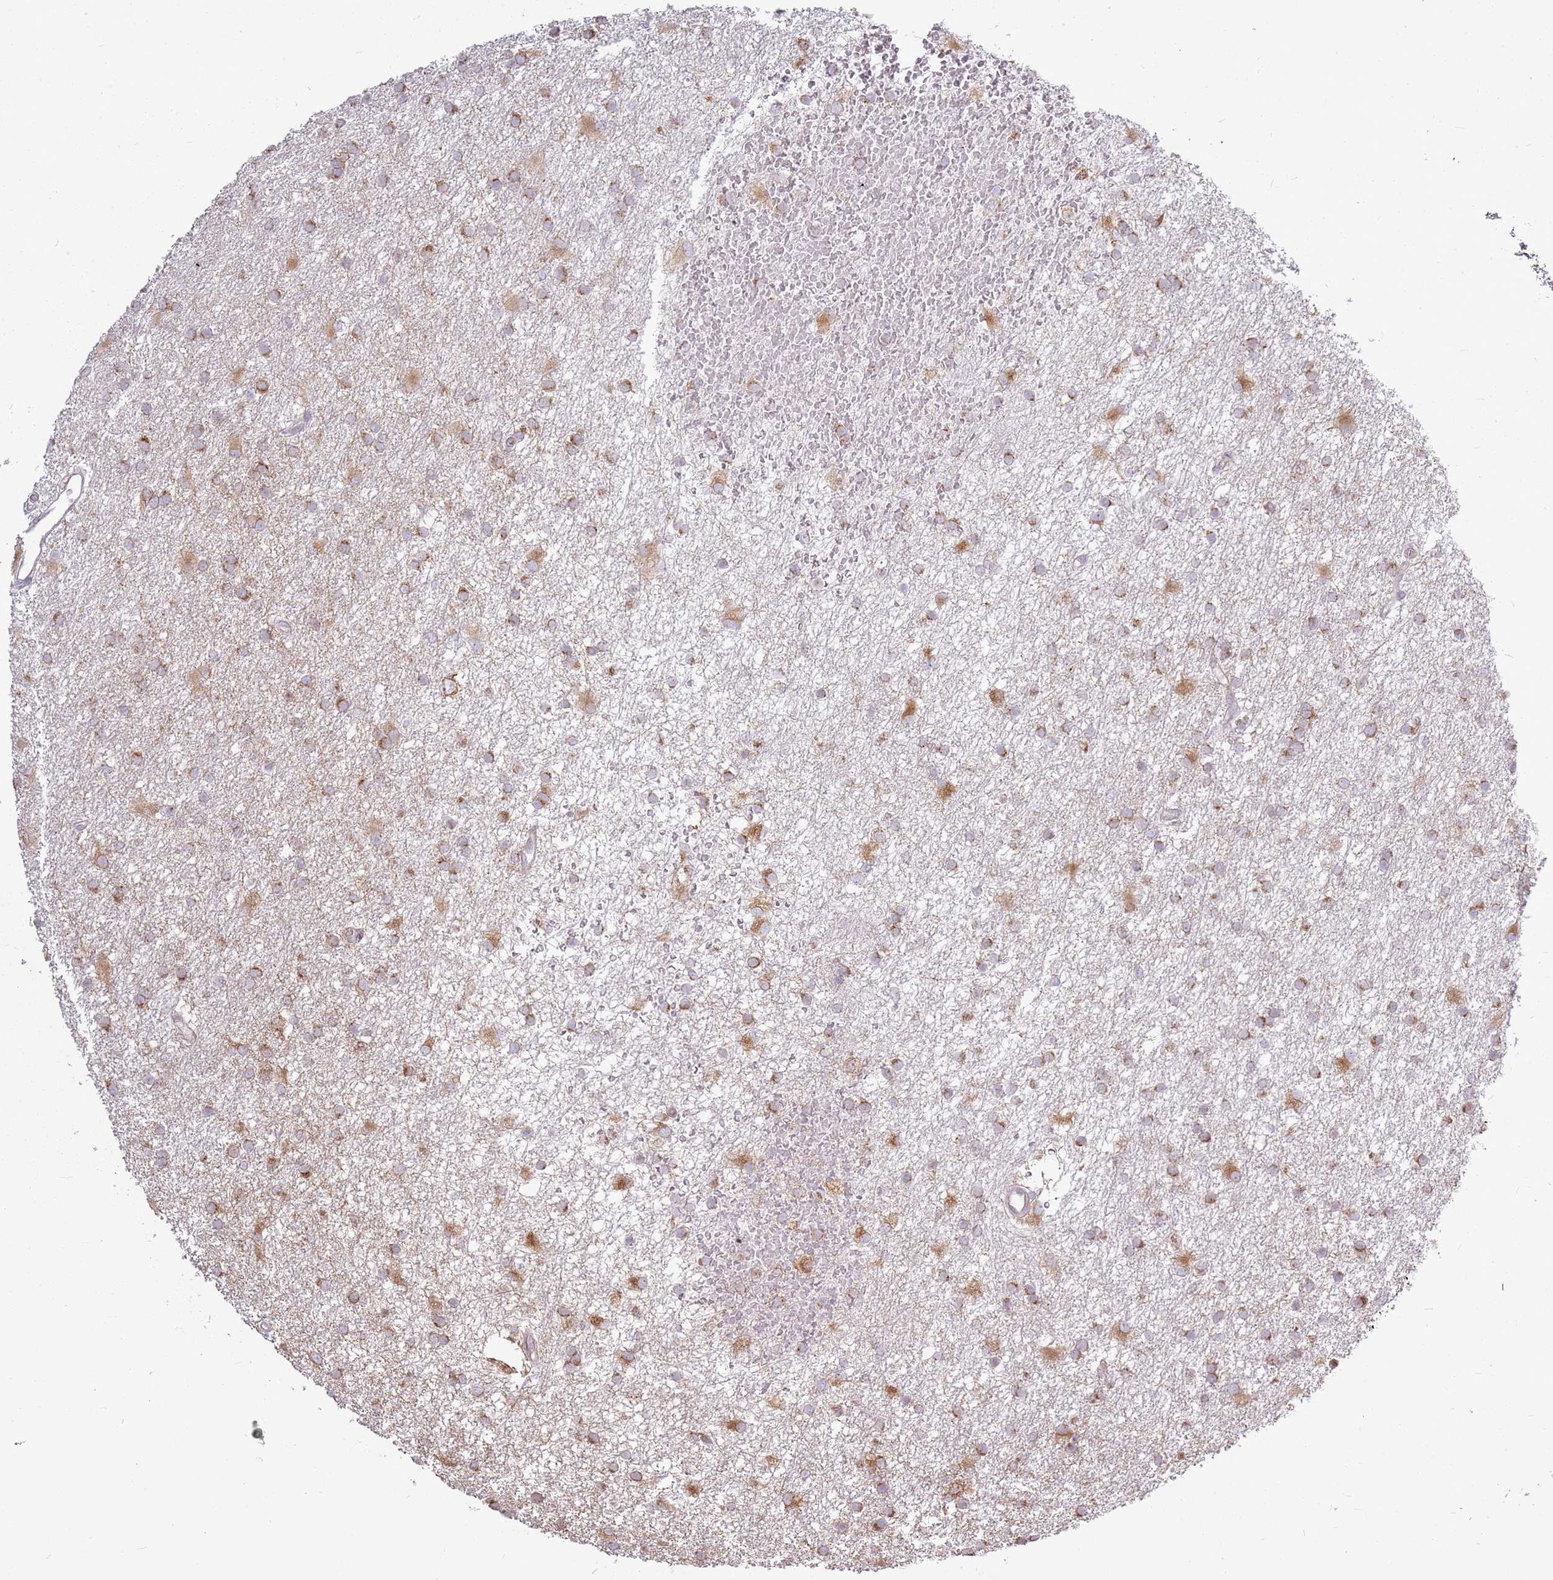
{"staining": {"intensity": "moderate", "quantity": ">75%", "location": "cytoplasmic/membranous"}, "tissue": "glioma", "cell_type": "Tumor cells", "image_type": "cancer", "snomed": [{"axis": "morphology", "description": "Glioma, malignant, High grade"}, {"axis": "topography", "description": "Brain"}], "caption": "Immunohistochemical staining of human glioma demonstrates medium levels of moderate cytoplasmic/membranous positivity in approximately >75% of tumor cells.", "gene": "TMED10", "patient": {"sex": "male", "age": 77}}